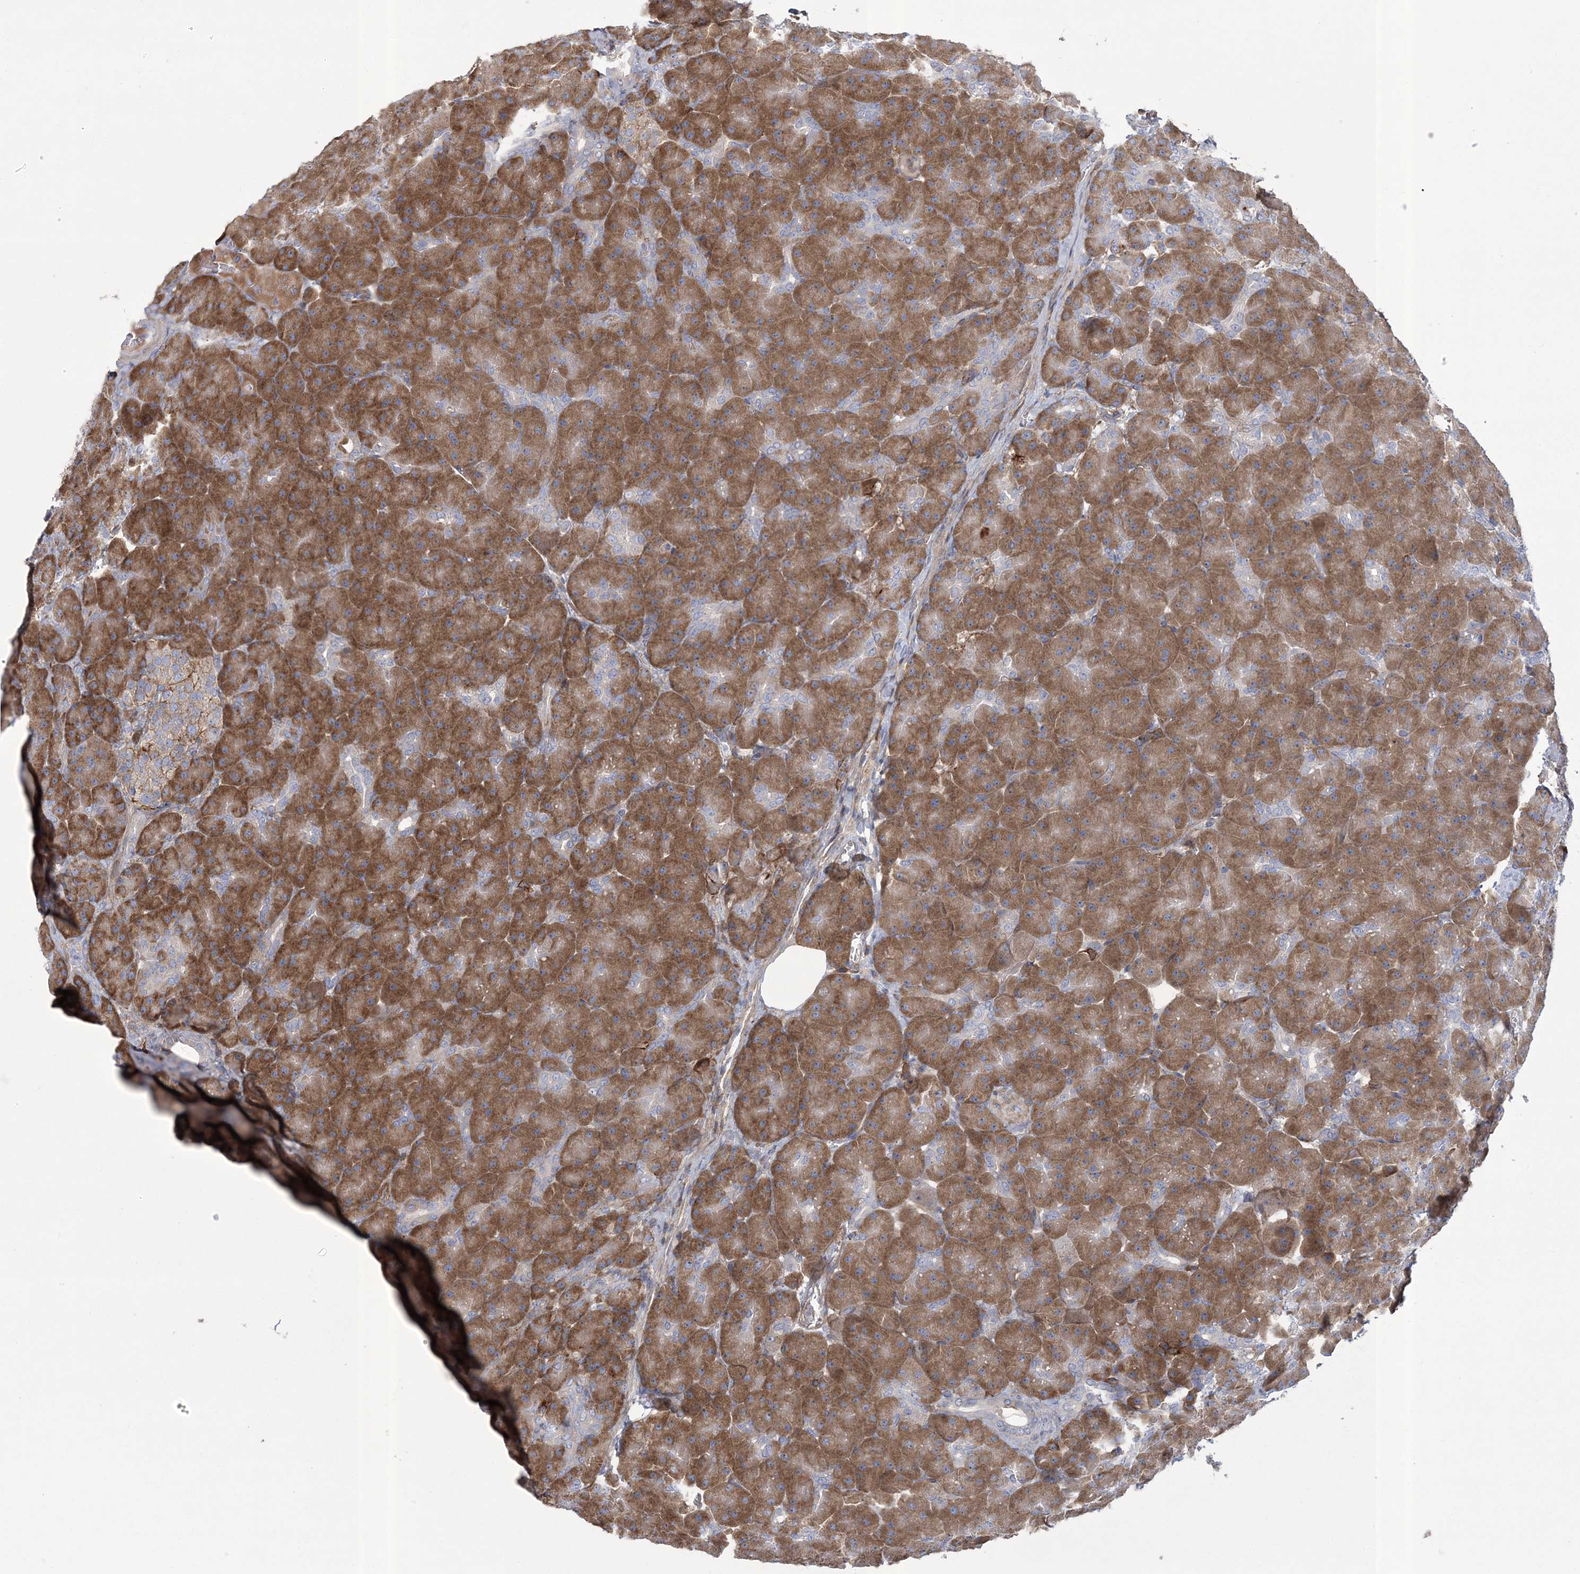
{"staining": {"intensity": "moderate", "quantity": ">75%", "location": "cytoplasmic/membranous"}, "tissue": "pancreas", "cell_type": "Exocrine glandular cells", "image_type": "normal", "snomed": [{"axis": "morphology", "description": "Normal tissue, NOS"}, {"axis": "topography", "description": "Pancreas"}], "caption": "Moderate cytoplasmic/membranous staining is seen in approximately >75% of exocrine glandular cells in unremarkable pancreas.", "gene": "ARSJ", "patient": {"sex": "male", "age": 66}}